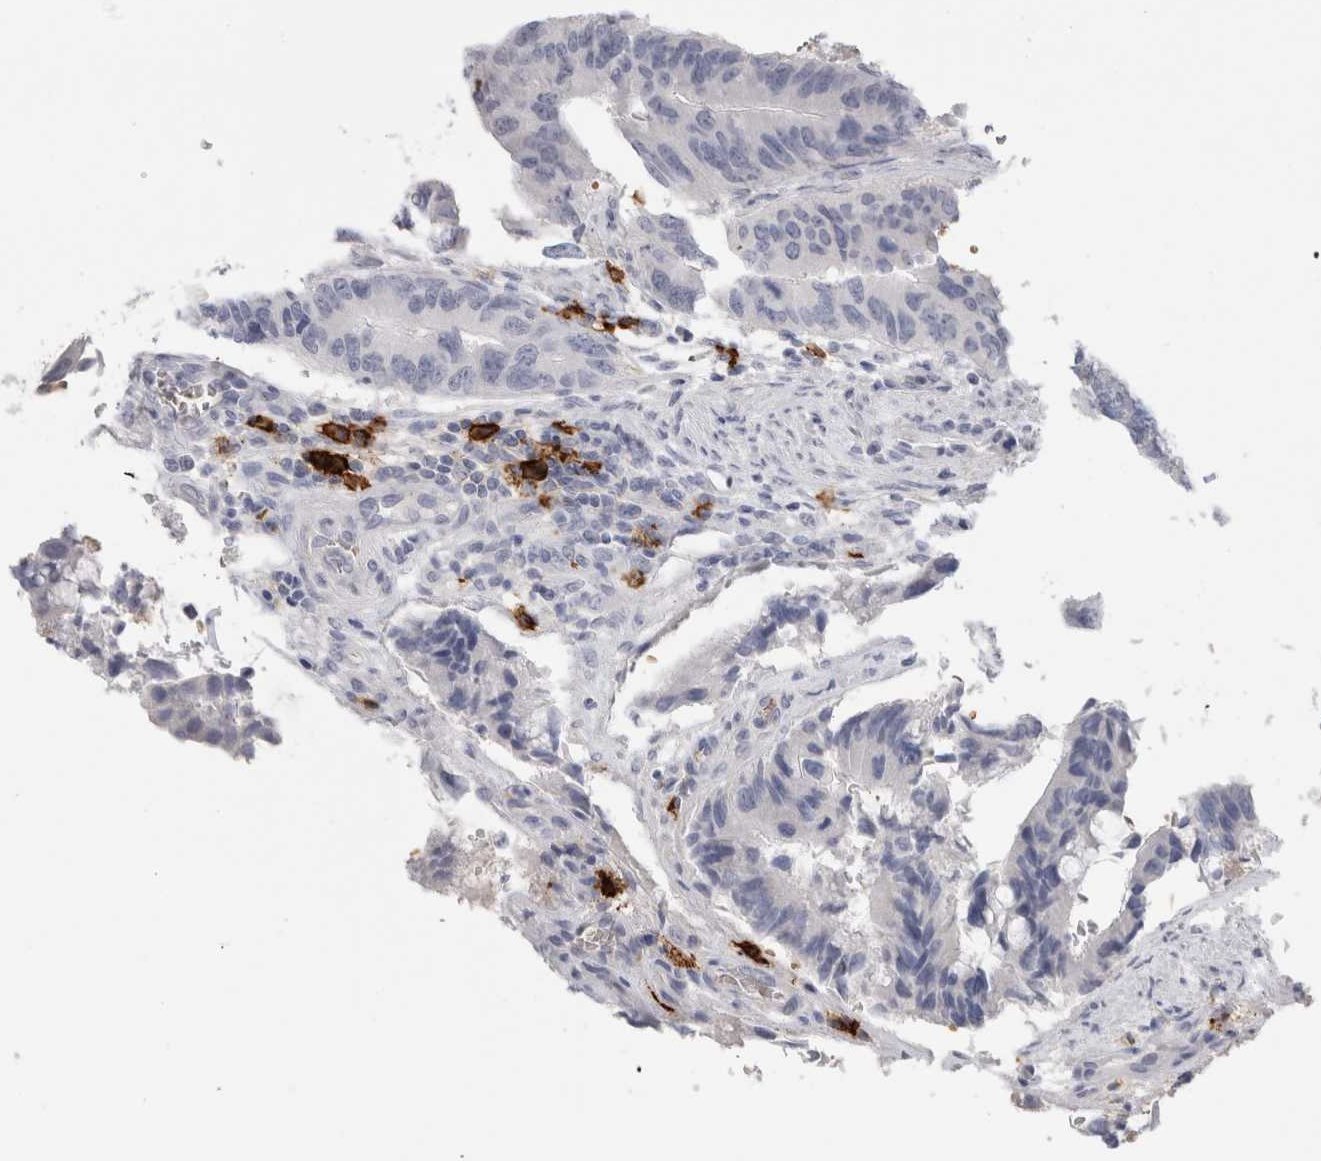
{"staining": {"intensity": "negative", "quantity": "none", "location": "none"}, "tissue": "colorectal cancer", "cell_type": "Tumor cells", "image_type": "cancer", "snomed": [{"axis": "morphology", "description": "Adenocarcinoma, NOS"}, {"axis": "topography", "description": "Colon"}], "caption": "High power microscopy image of an immunohistochemistry histopathology image of colorectal adenocarcinoma, revealing no significant positivity in tumor cells. (Brightfield microscopy of DAB (3,3'-diaminobenzidine) IHC at high magnification).", "gene": "CD38", "patient": {"sex": "male", "age": 71}}